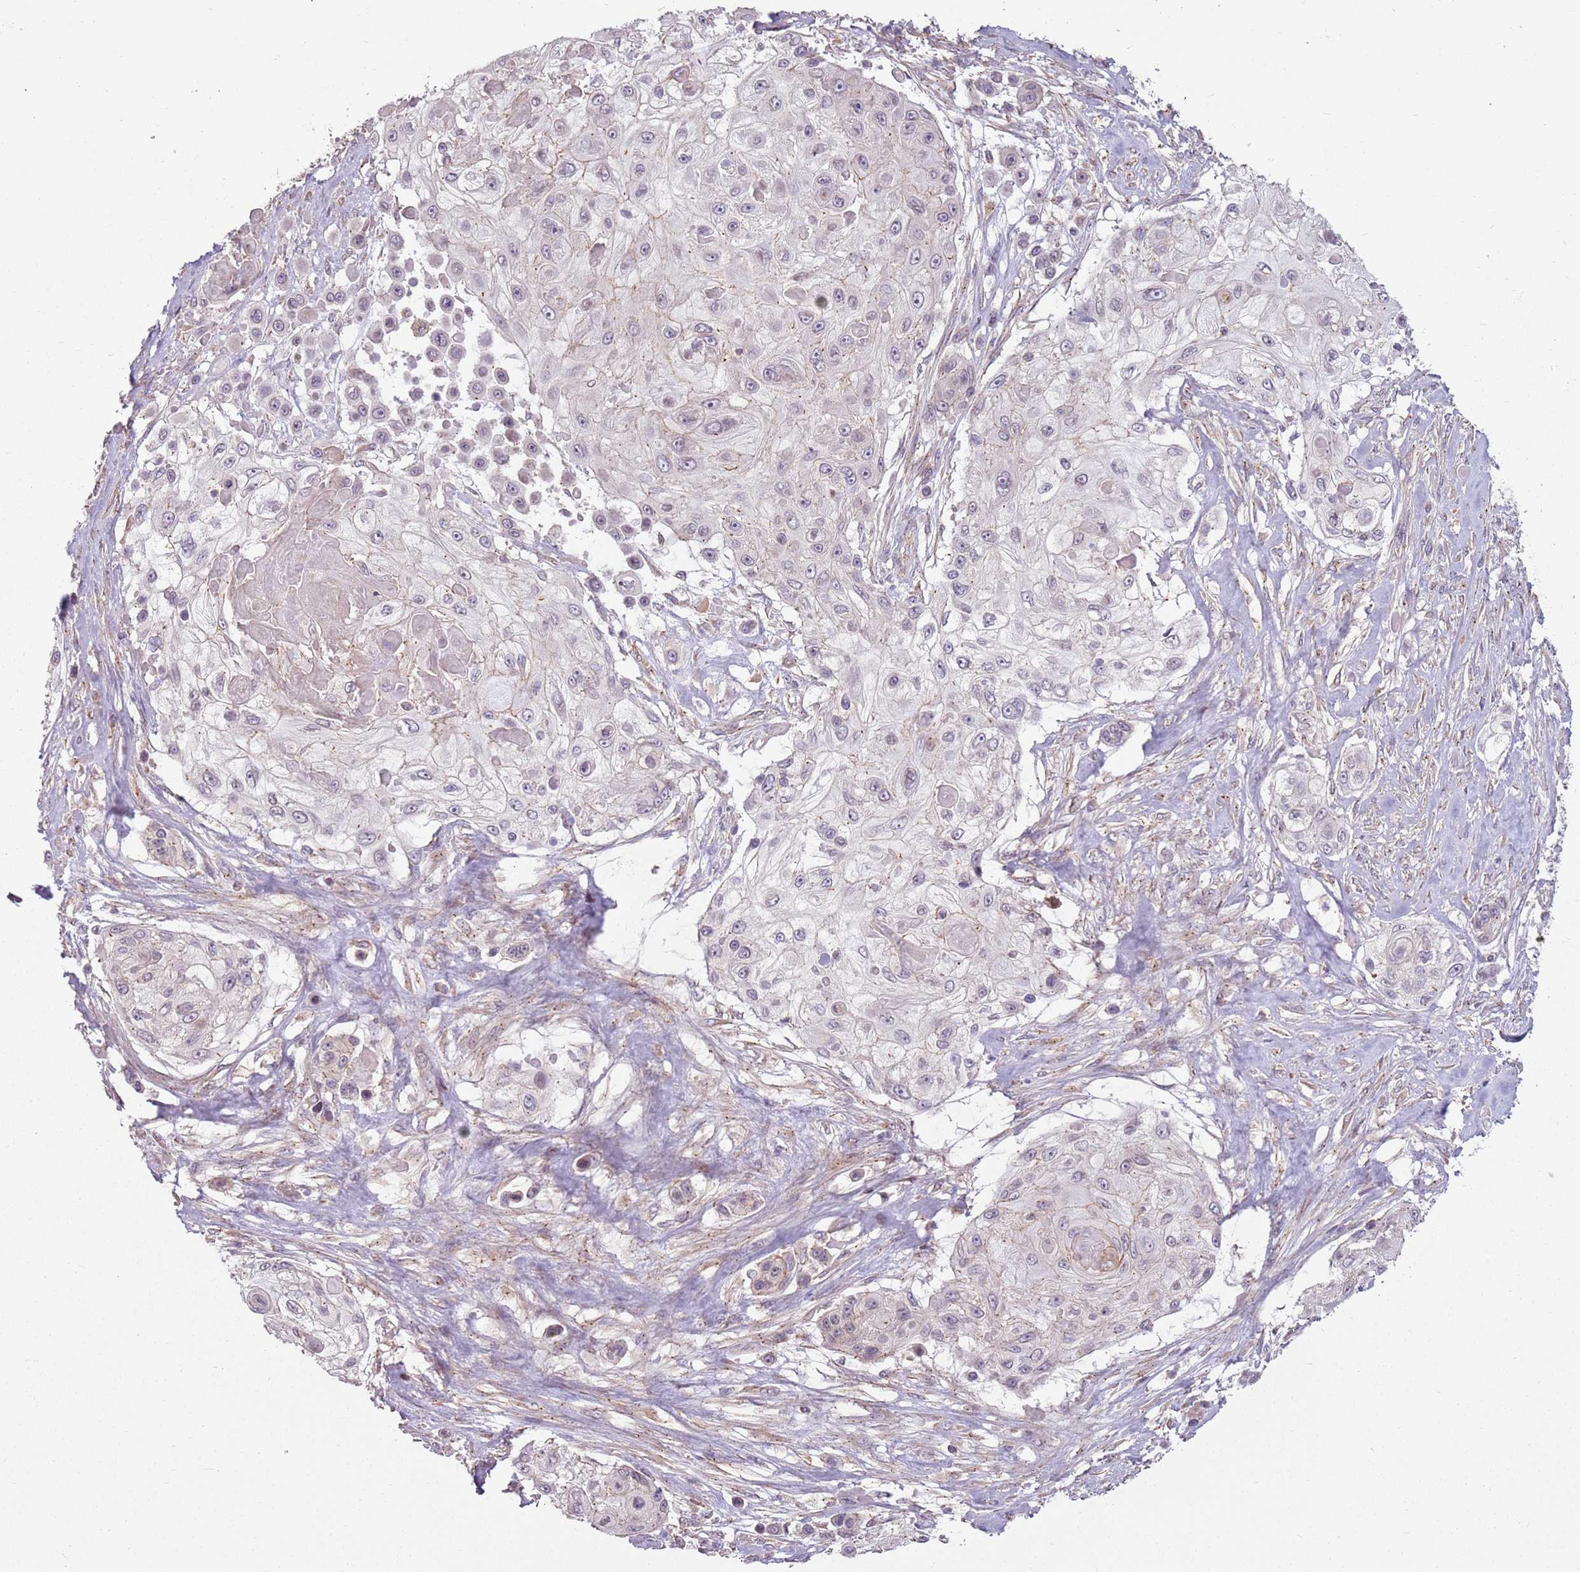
{"staining": {"intensity": "negative", "quantity": "none", "location": "none"}, "tissue": "skin cancer", "cell_type": "Tumor cells", "image_type": "cancer", "snomed": [{"axis": "morphology", "description": "Squamous cell carcinoma, NOS"}, {"axis": "topography", "description": "Skin"}], "caption": "DAB (3,3'-diaminobenzidine) immunohistochemical staining of skin squamous cell carcinoma demonstrates no significant expression in tumor cells. (DAB (3,3'-diaminobenzidine) immunohistochemistry (IHC), high magnification).", "gene": "SPATA31D1", "patient": {"sex": "male", "age": 67}}